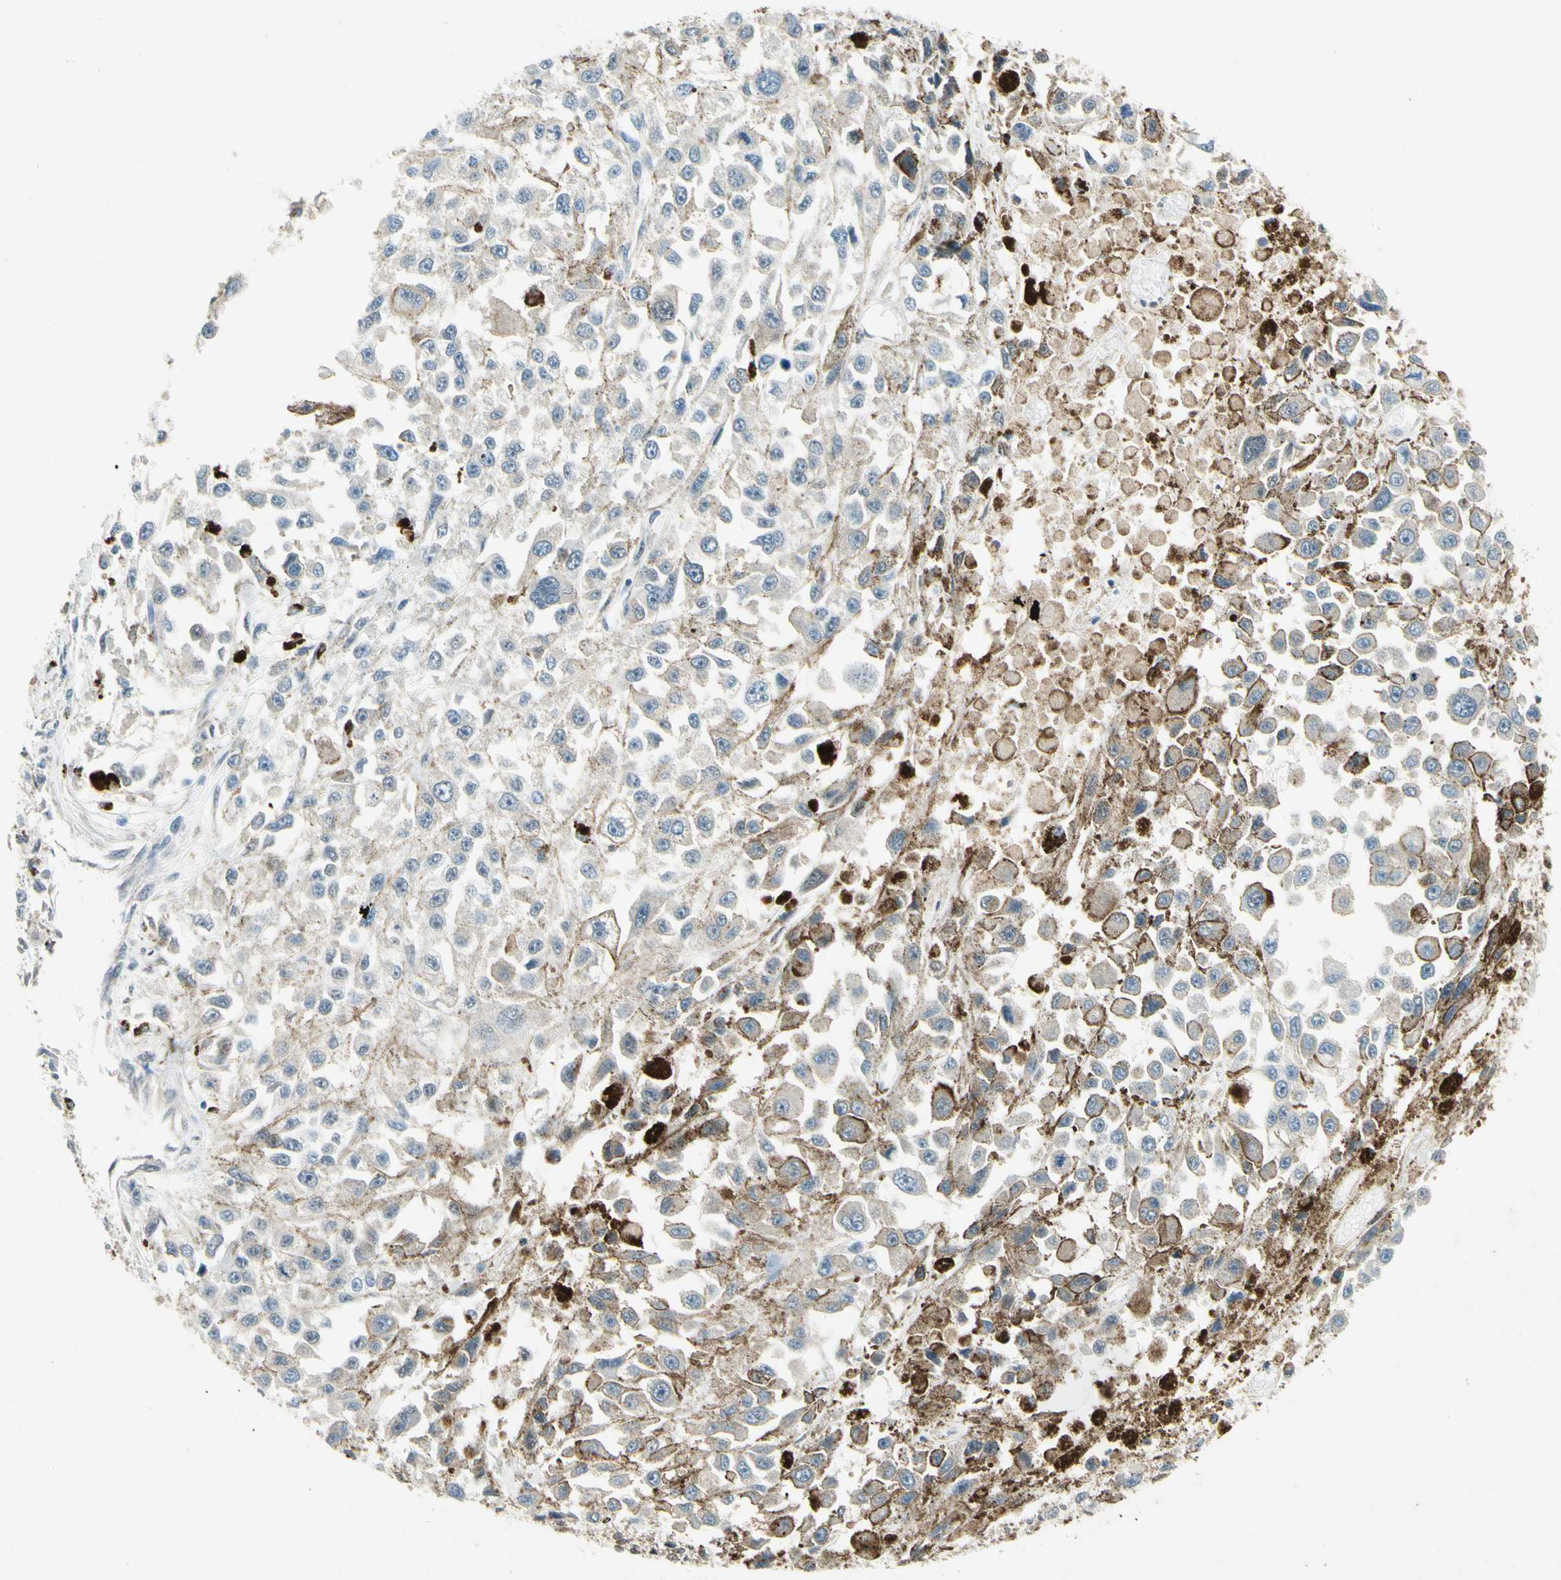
{"staining": {"intensity": "moderate", "quantity": ">75%", "location": "cytoplasmic/membranous"}, "tissue": "melanoma", "cell_type": "Tumor cells", "image_type": "cancer", "snomed": [{"axis": "morphology", "description": "Malignant melanoma, Metastatic site"}, {"axis": "topography", "description": "Lymph node"}], "caption": "Protein analysis of malignant melanoma (metastatic site) tissue demonstrates moderate cytoplasmic/membranous positivity in approximately >75% of tumor cells. The staining is performed using DAB brown chromogen to label protein expression. The nuclei are counter-stained blue using hematoxylin.", "gene": "PSMD5", "patient": {"sex": "male", "age": 59}}